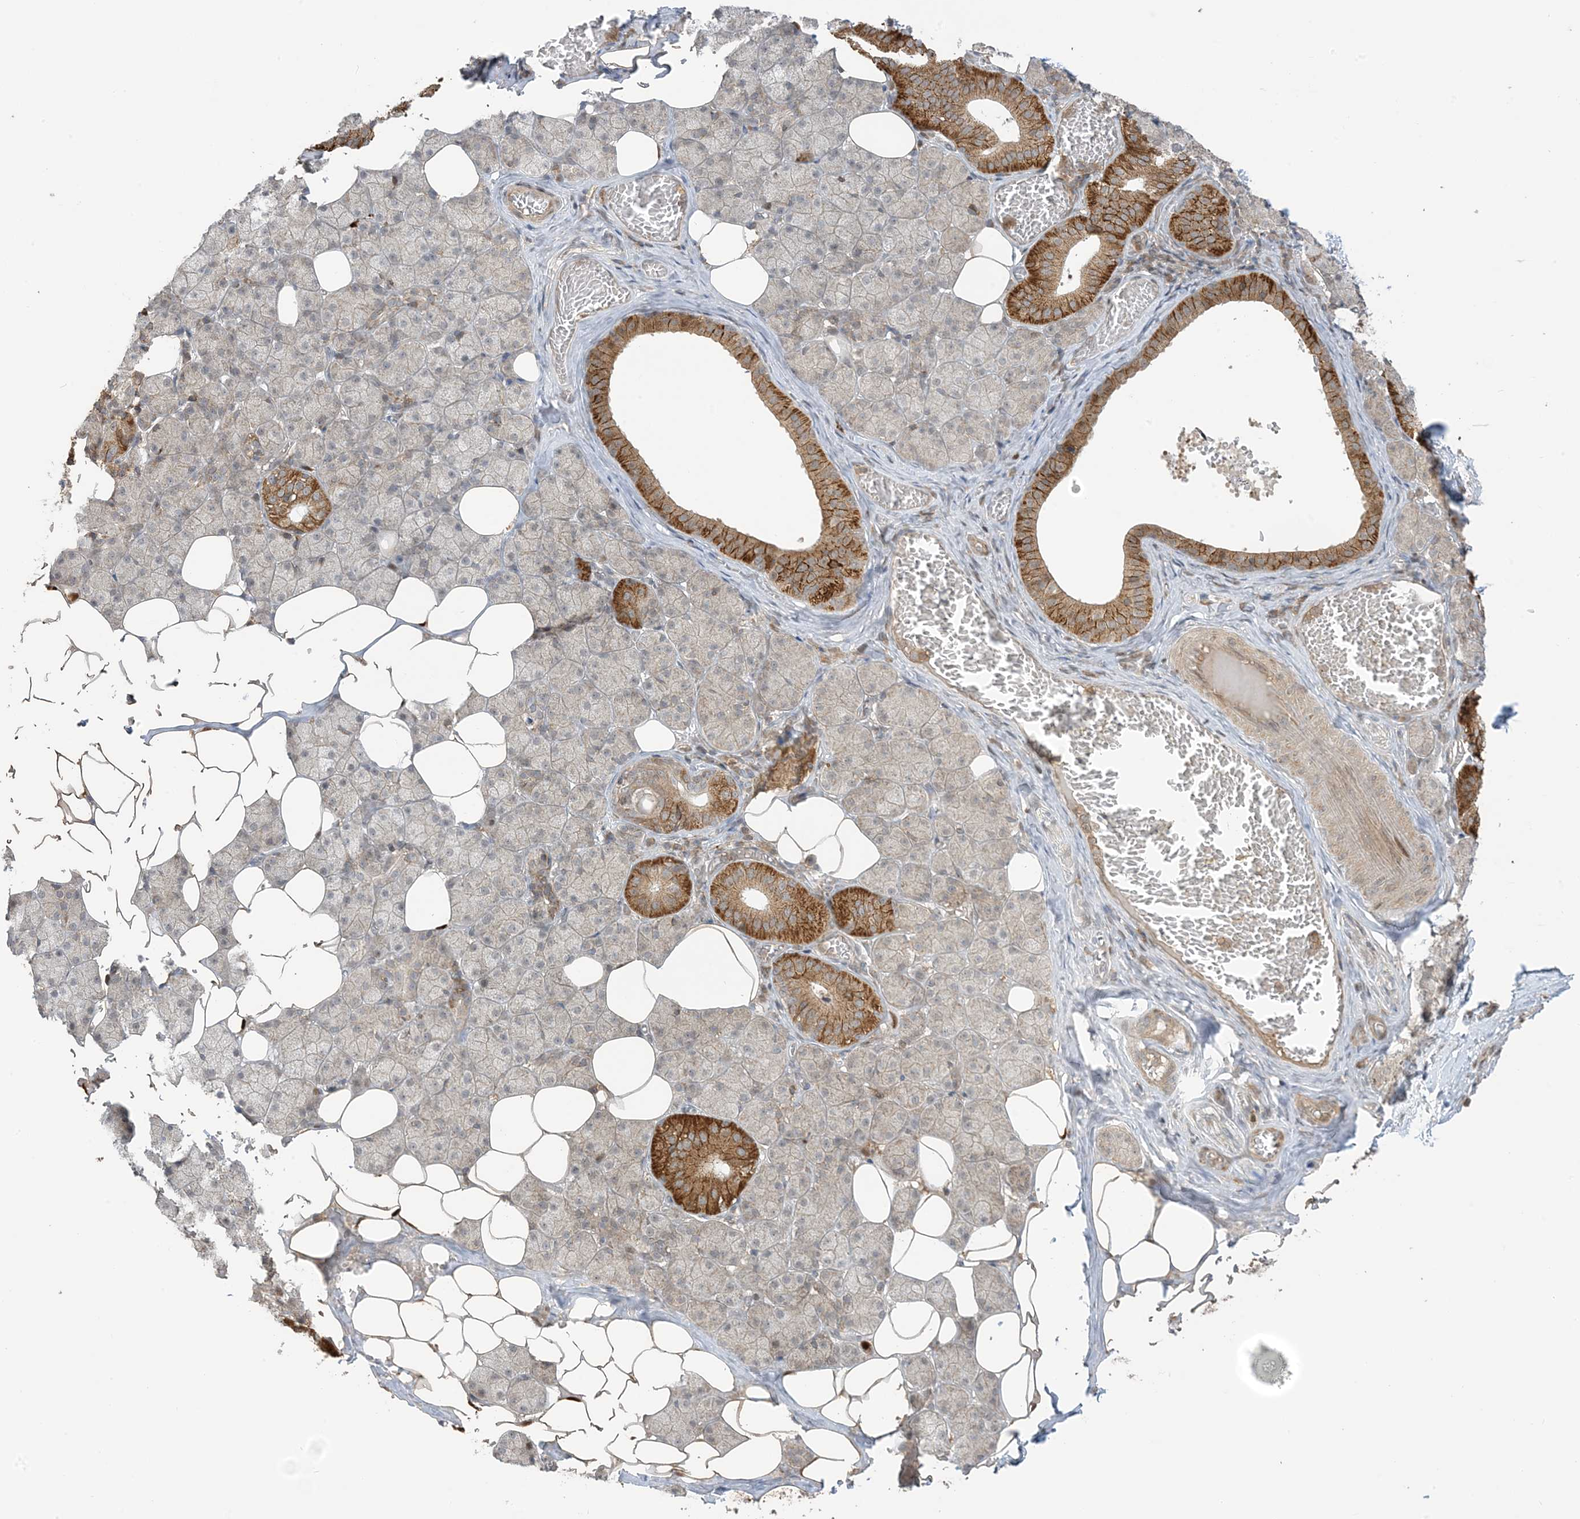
{"staining": {"intensity": "strong", "quantity": "<25%", "location": "cytoplasmic/membranous"}, "tissue": "salivary gland", "cell_type": "Glandular cells", "image_type": "normal", "snomed": [{"axis": "morphology", "description": "Normal tissue, NOS"}, {"axis": "topography", "description": "Salivary gland"}], "caption": "Protein expression analysis of unremarkable human salivary gland reveals strong cytoplasmic/membranous positivity in approximately <25% of glandular cells.", "gene": "PHLDB2", "patient": {"sex": "female", "age": 33}}